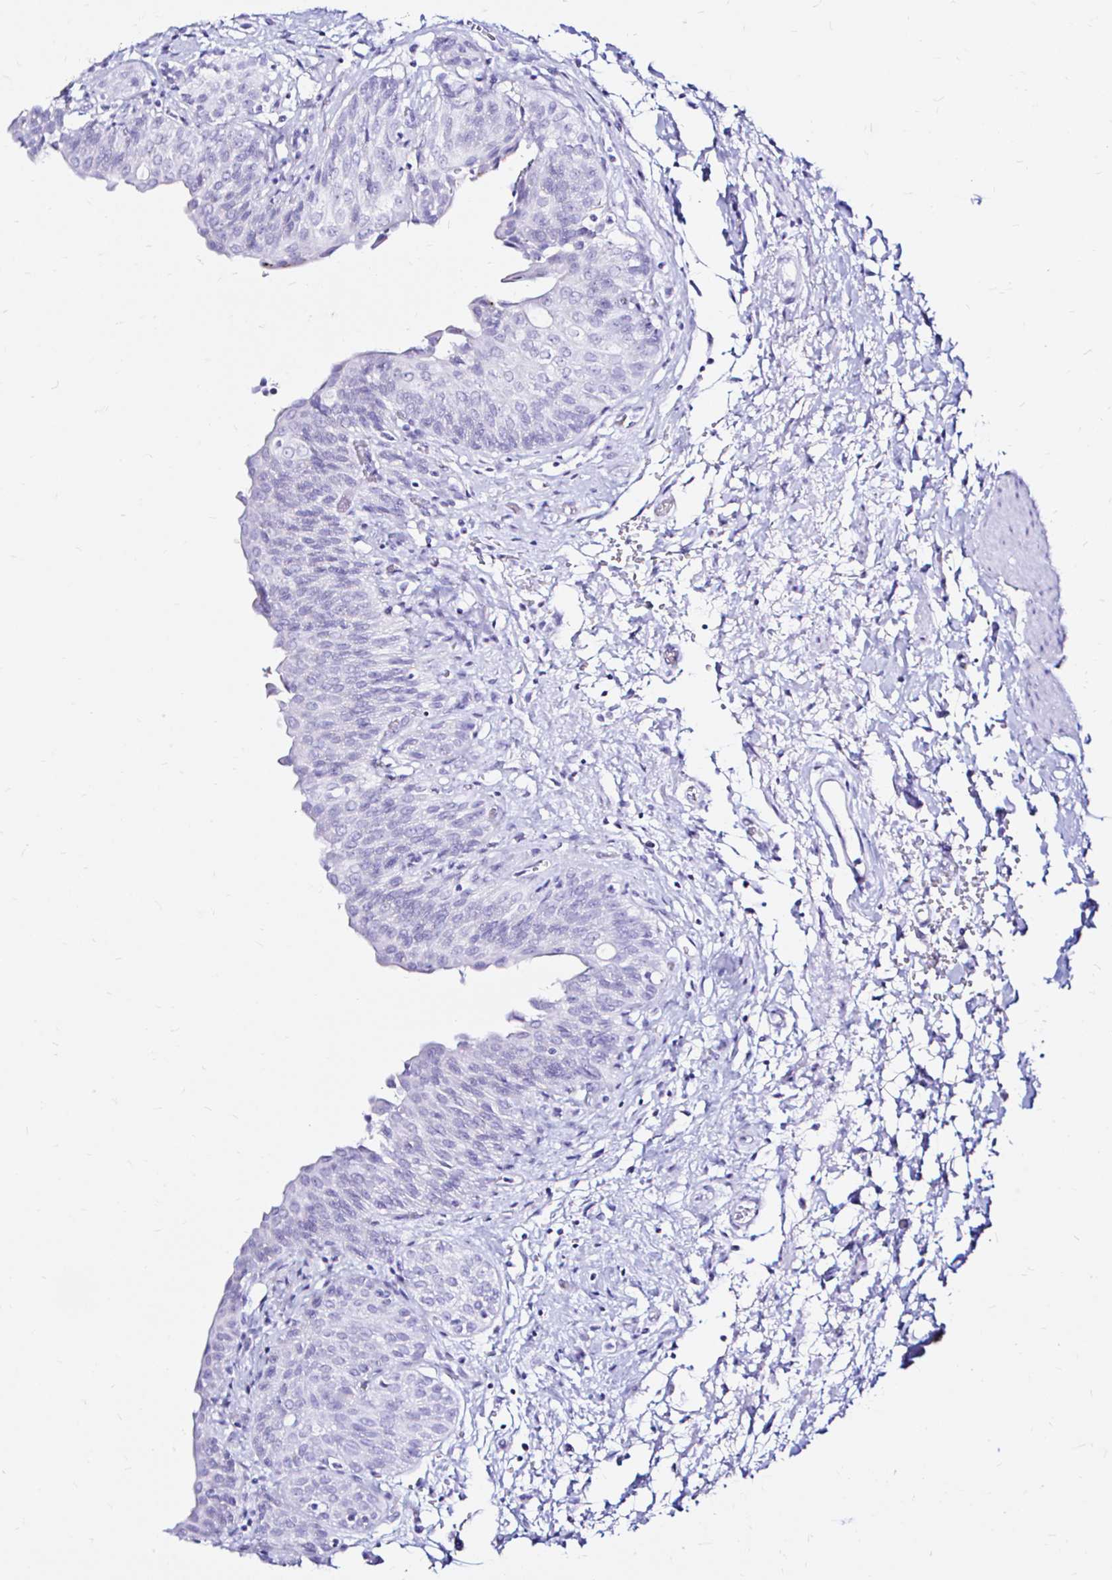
{"staining": {"intensity": "negative", "quantity": "none", "location": "none"}, "tissue": "urinary bladder", "cell_type": "Urothelial cells", "image_type": "normal", "snomed": [{"axis": "morphology", "description": "Normal tissue, NOS"}, {"axis": "topography", "description": "Urinary bladder"}], "caption": "IHC photomicrograph of unremarkable urinary bladder stained for a protein (brown), which shows no staining in urothelial cells.", "gene": "ZNF432", "patient": {"sex": "male", "age": 68}}